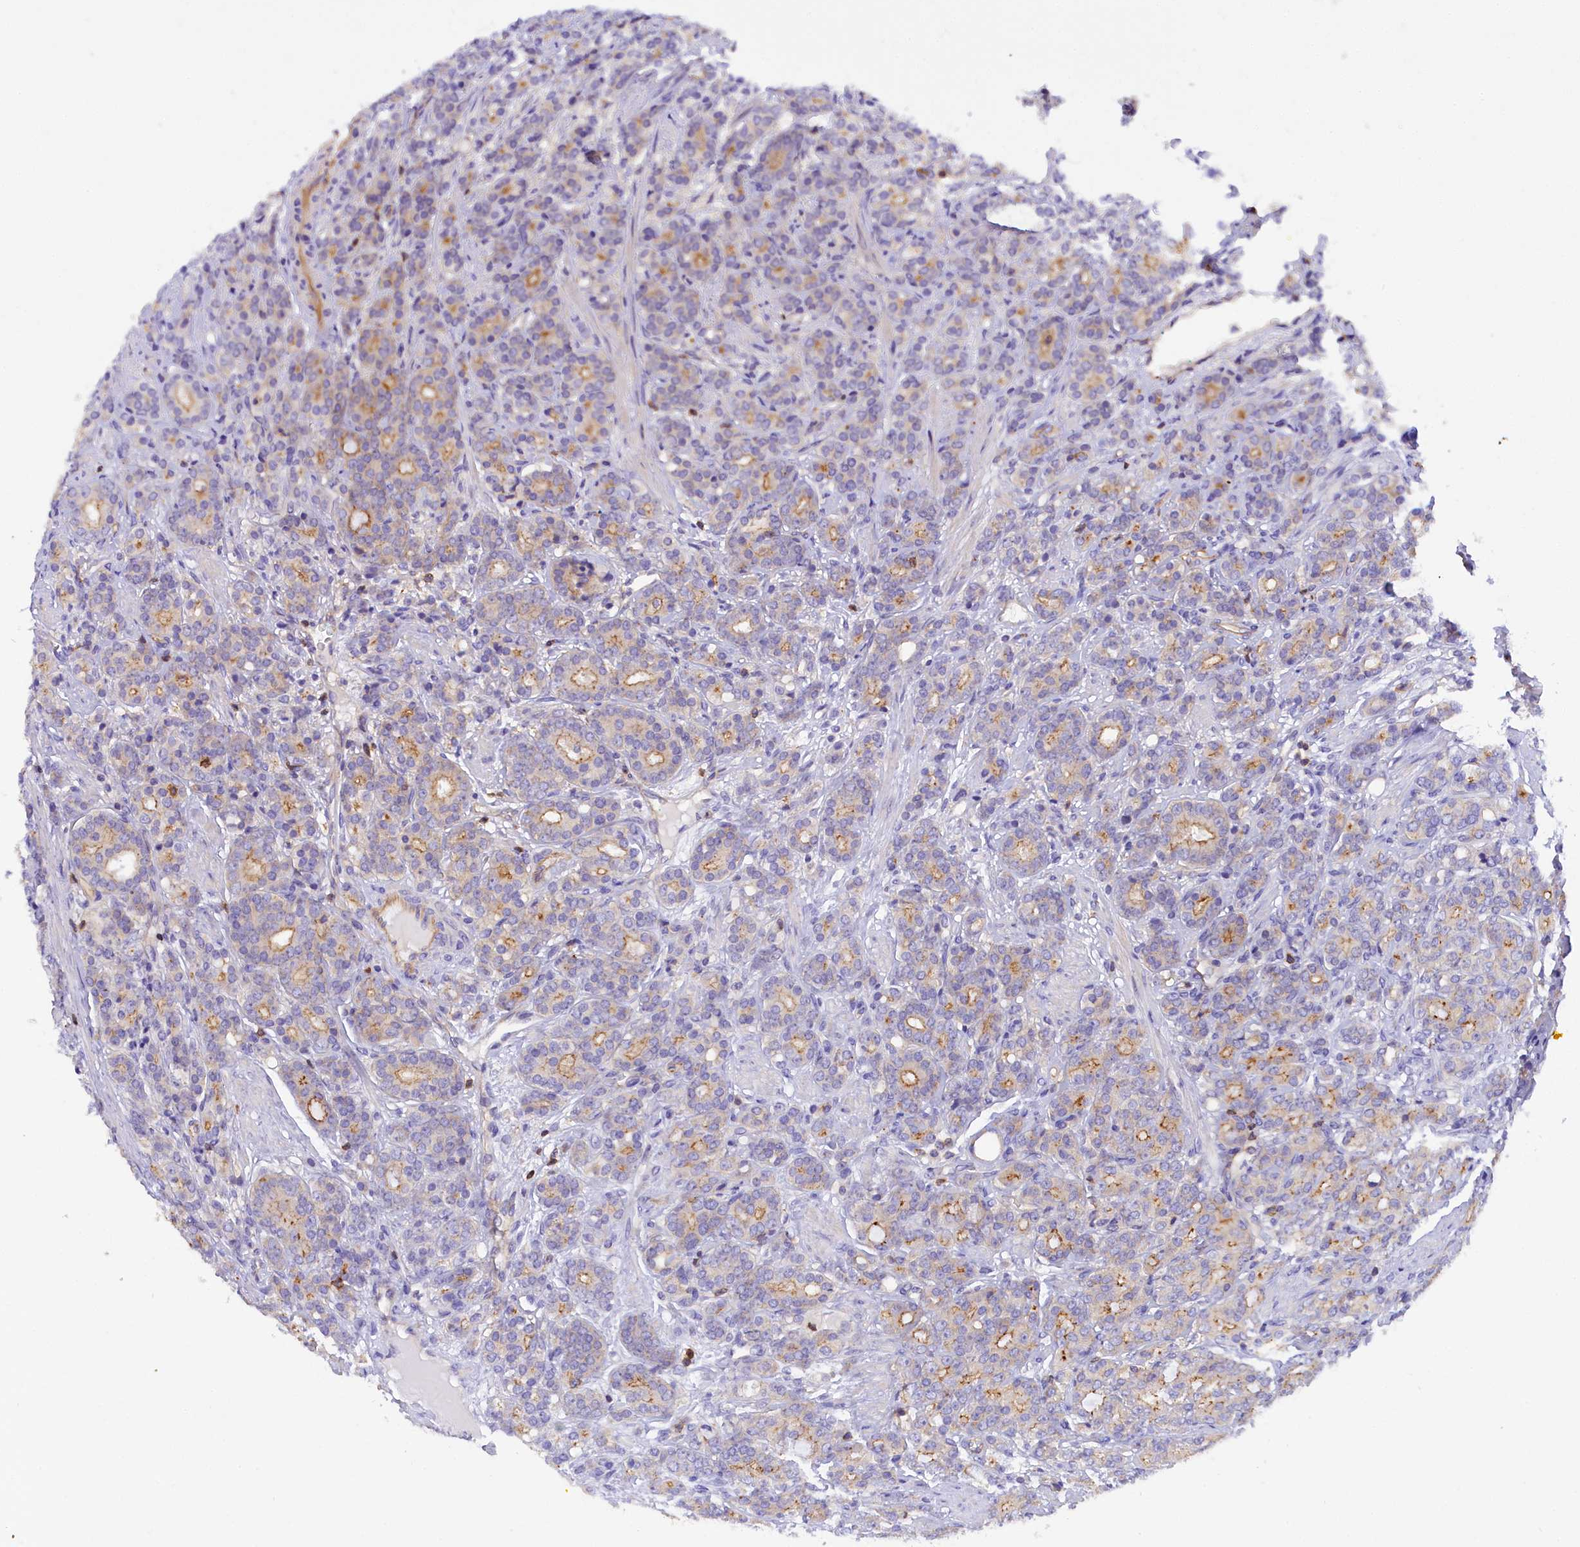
{"staining": {"intensity": "moderate", "quantity": "25%-75%", "location": "cytoplasmic/membranous"}, "tissue": "prostate cancer", "cell_type": "Tumor cells", "image_type": "cancer", "snomed": [{"axis": "morphology", "description": "Adenocarcinoma, High grade"}, {"axis": "topography", "description": "Prostate"}], "caption": "The micrograph exhibits staining of prostate cancer (high-grade adenocarcinoma), revealing moderate cytoplasmic/membranous protein positivity (brown color) within tumor cells. The staining was performed using DAB (3,3'-diaminobenzidine) to visualize the protein expression in brown, while the nuclei were stained in blue with hematoxylin (Magnification: 20x).", "gene": "FAM193A", "patient": {"sex": "male", "age": 62}}